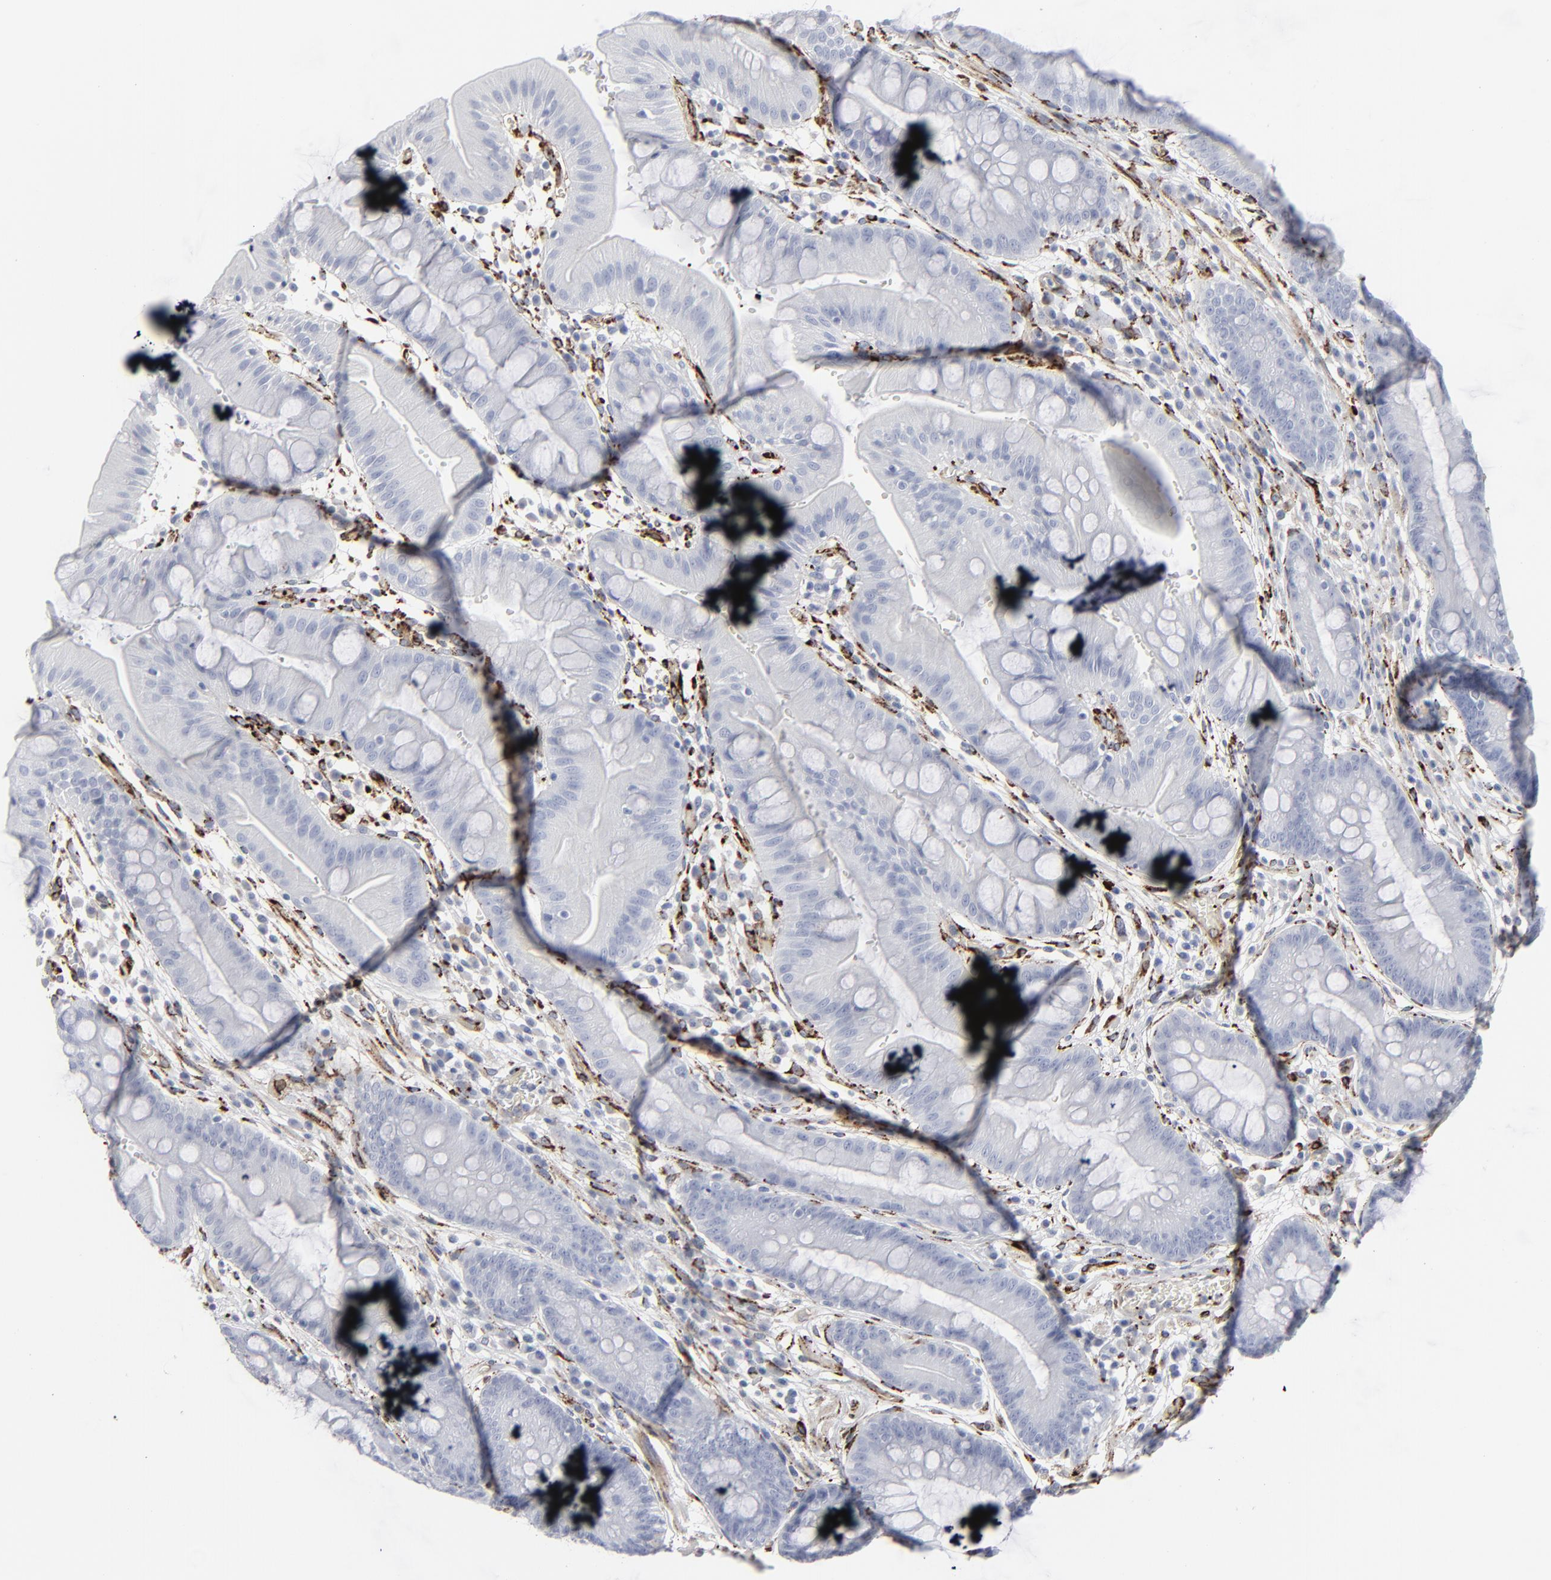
{"staining": {"intensity": "negative", "quantity": "none", "location": "none"}, "tissue": "stomach", "cell_type": "Glandular cells", "image_type": "normal", "snomed": [{"axis": "morphology", "description": "Normal tissue, NOS"}, {"axis": "morphology", "description": "Inflammation, NOS"}, {"axis": "topography", "description": "Stomach, lower"}], "caption": "Immunohistochemistry (IHC) of unremarkable stomach demonstrates no staining in glandular cells. (IHC, brightfield microscopy, high magnification).", "gene": "SPARC", "patient": {"sex": "male", "age": 59}}